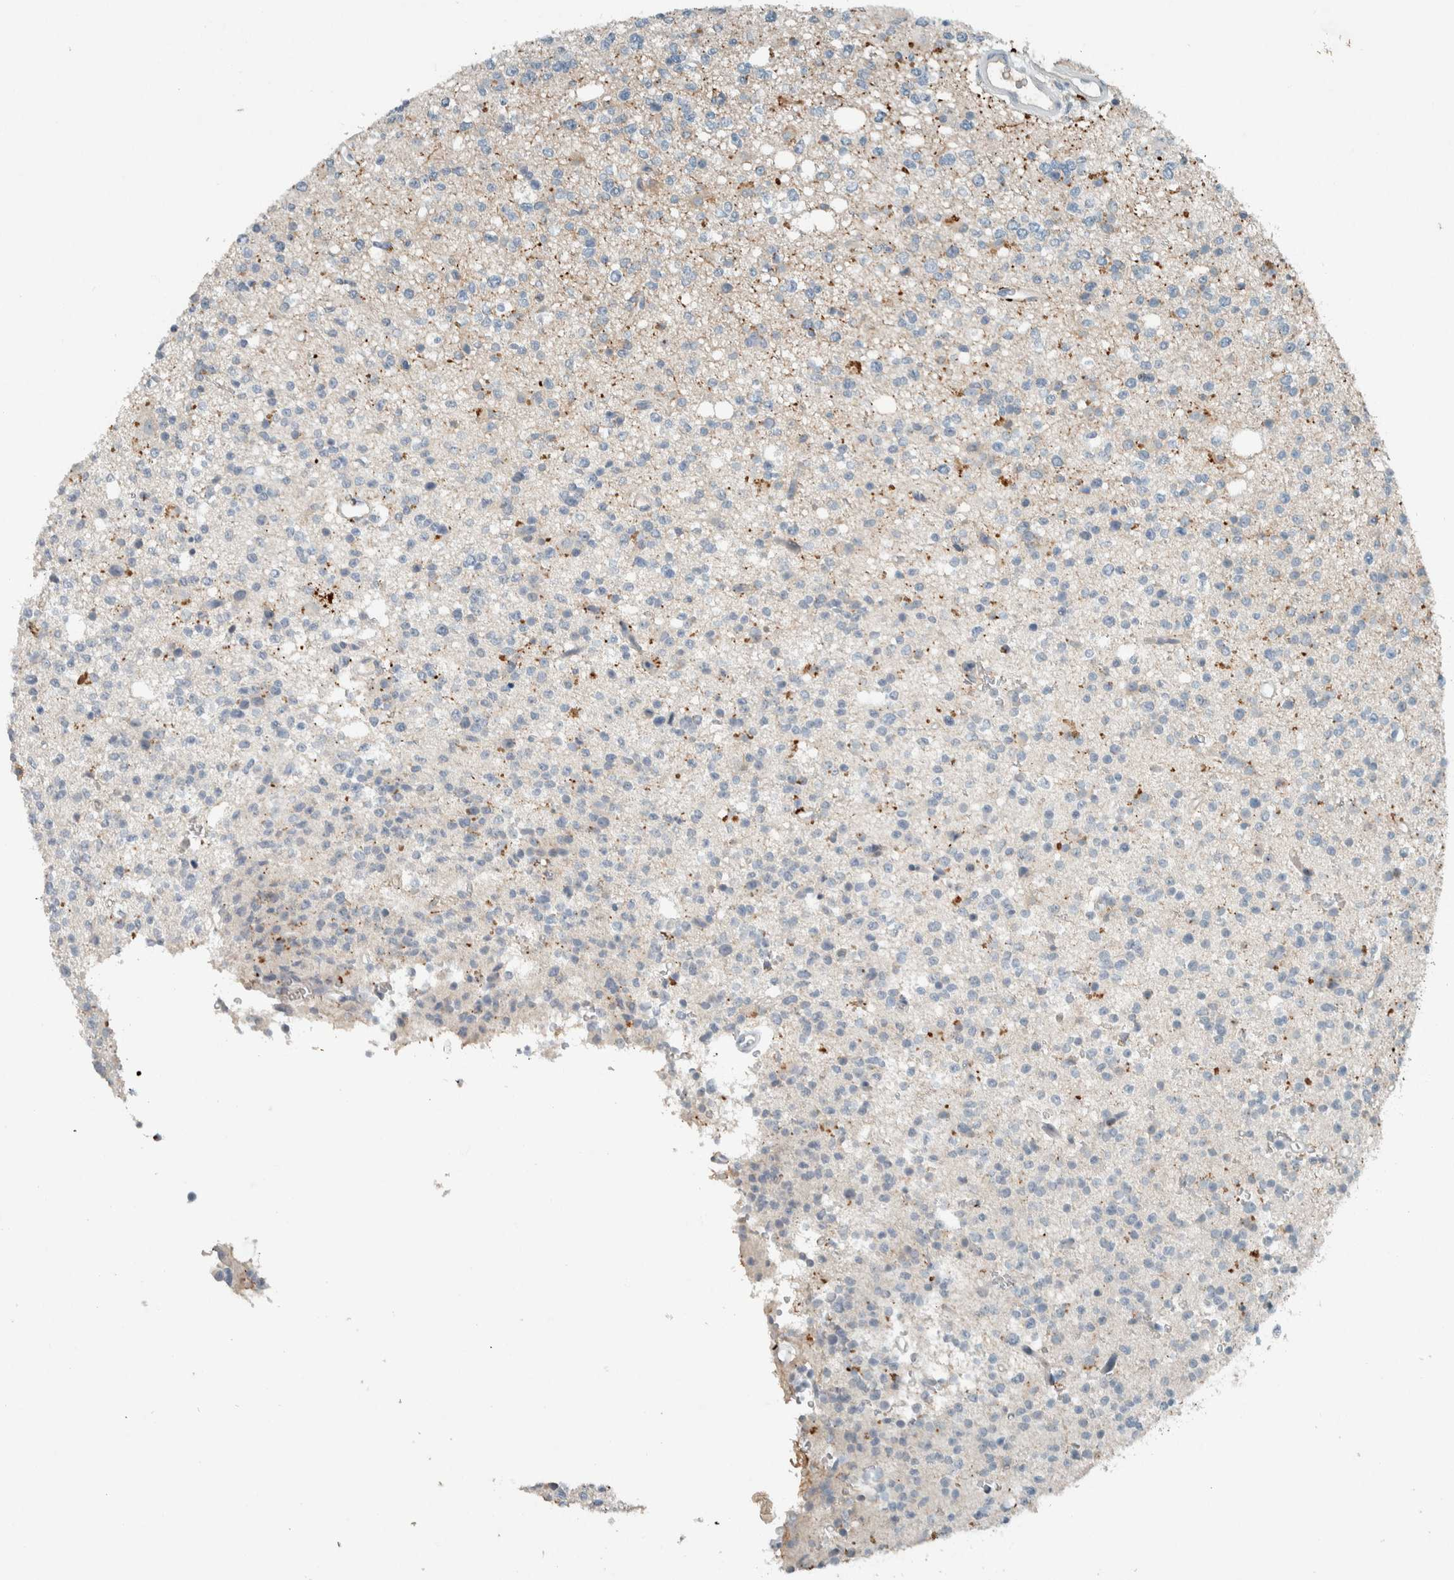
{"staining": {"intensity": "negative", "quantity": "none", "location": "none"}, "tissue": "glioma", "cell_type": "Tumor cells", "image_type": "cancer", "snomed": [{"axis": "morphology", "description": "Glioma, malignant, High grade"}, {"axis": "topography", "description": "Brain"}], "caption": "Photomicrograph shows no protein expression in tumor cells of high-grade glioma (malignant) tissue.", "gene": "CERCAM", "patient": {"sex": "female", "age": 62}}